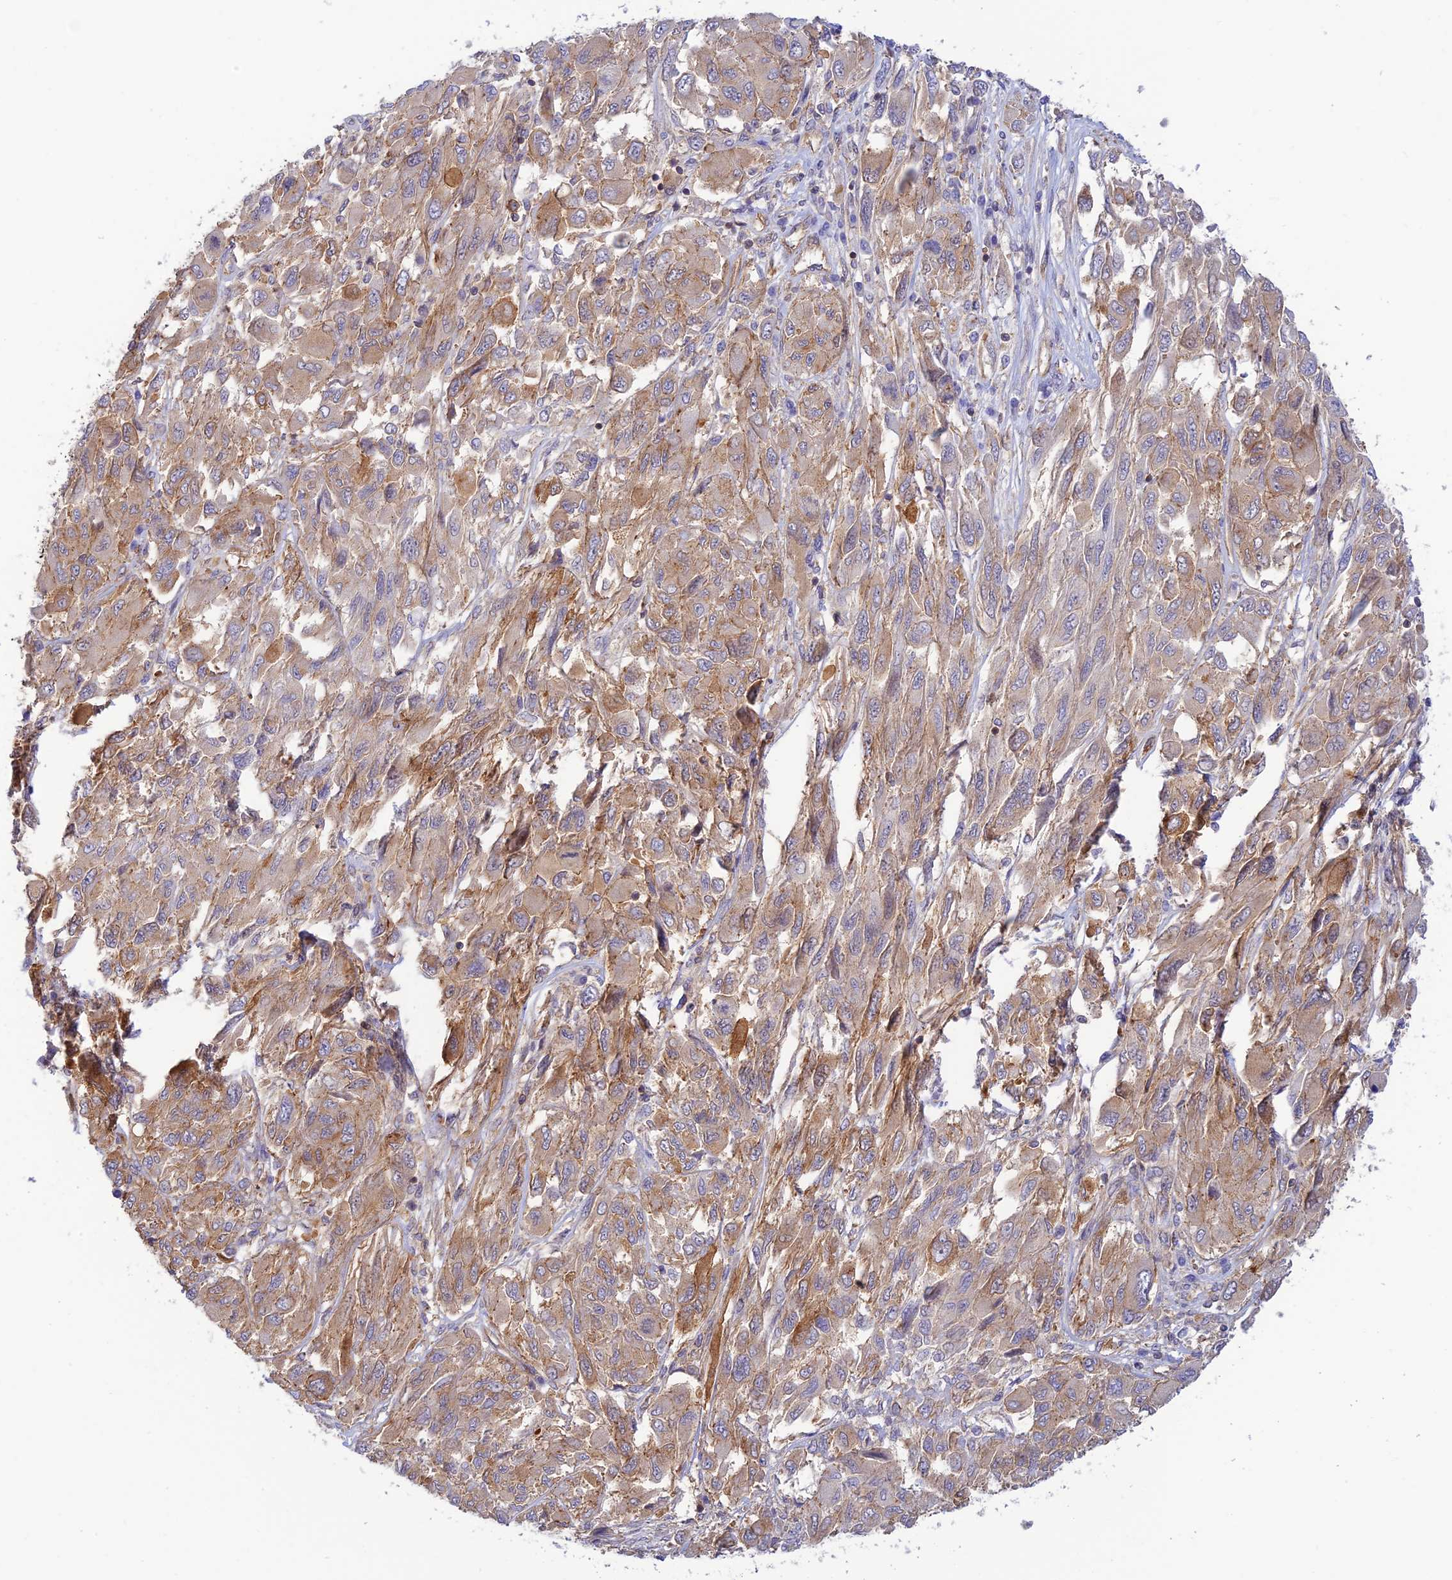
{"staining": {"intensity": "weak", "quantity": "25%-75%", "location": "cytoplasmic/membranous"}, "tissue": "melanoma", "cell_type": "Tumor cells", "image_type": "cancer", "snomed": [{"axis": "morphology", "description": "Malignant melanoma, NOS"}, {"axis": "topography", "description": "Skin"}], "caption": "Immunohistochemistry image of malignant melanoma stained for a protein (brown), which reveals low levels of weak cytoplasmic/membranous positivity in approximately 25%-75% of tumor cells.", "gene": "PPP1R12C", "patient": {"sex": "female", "age": 91}}